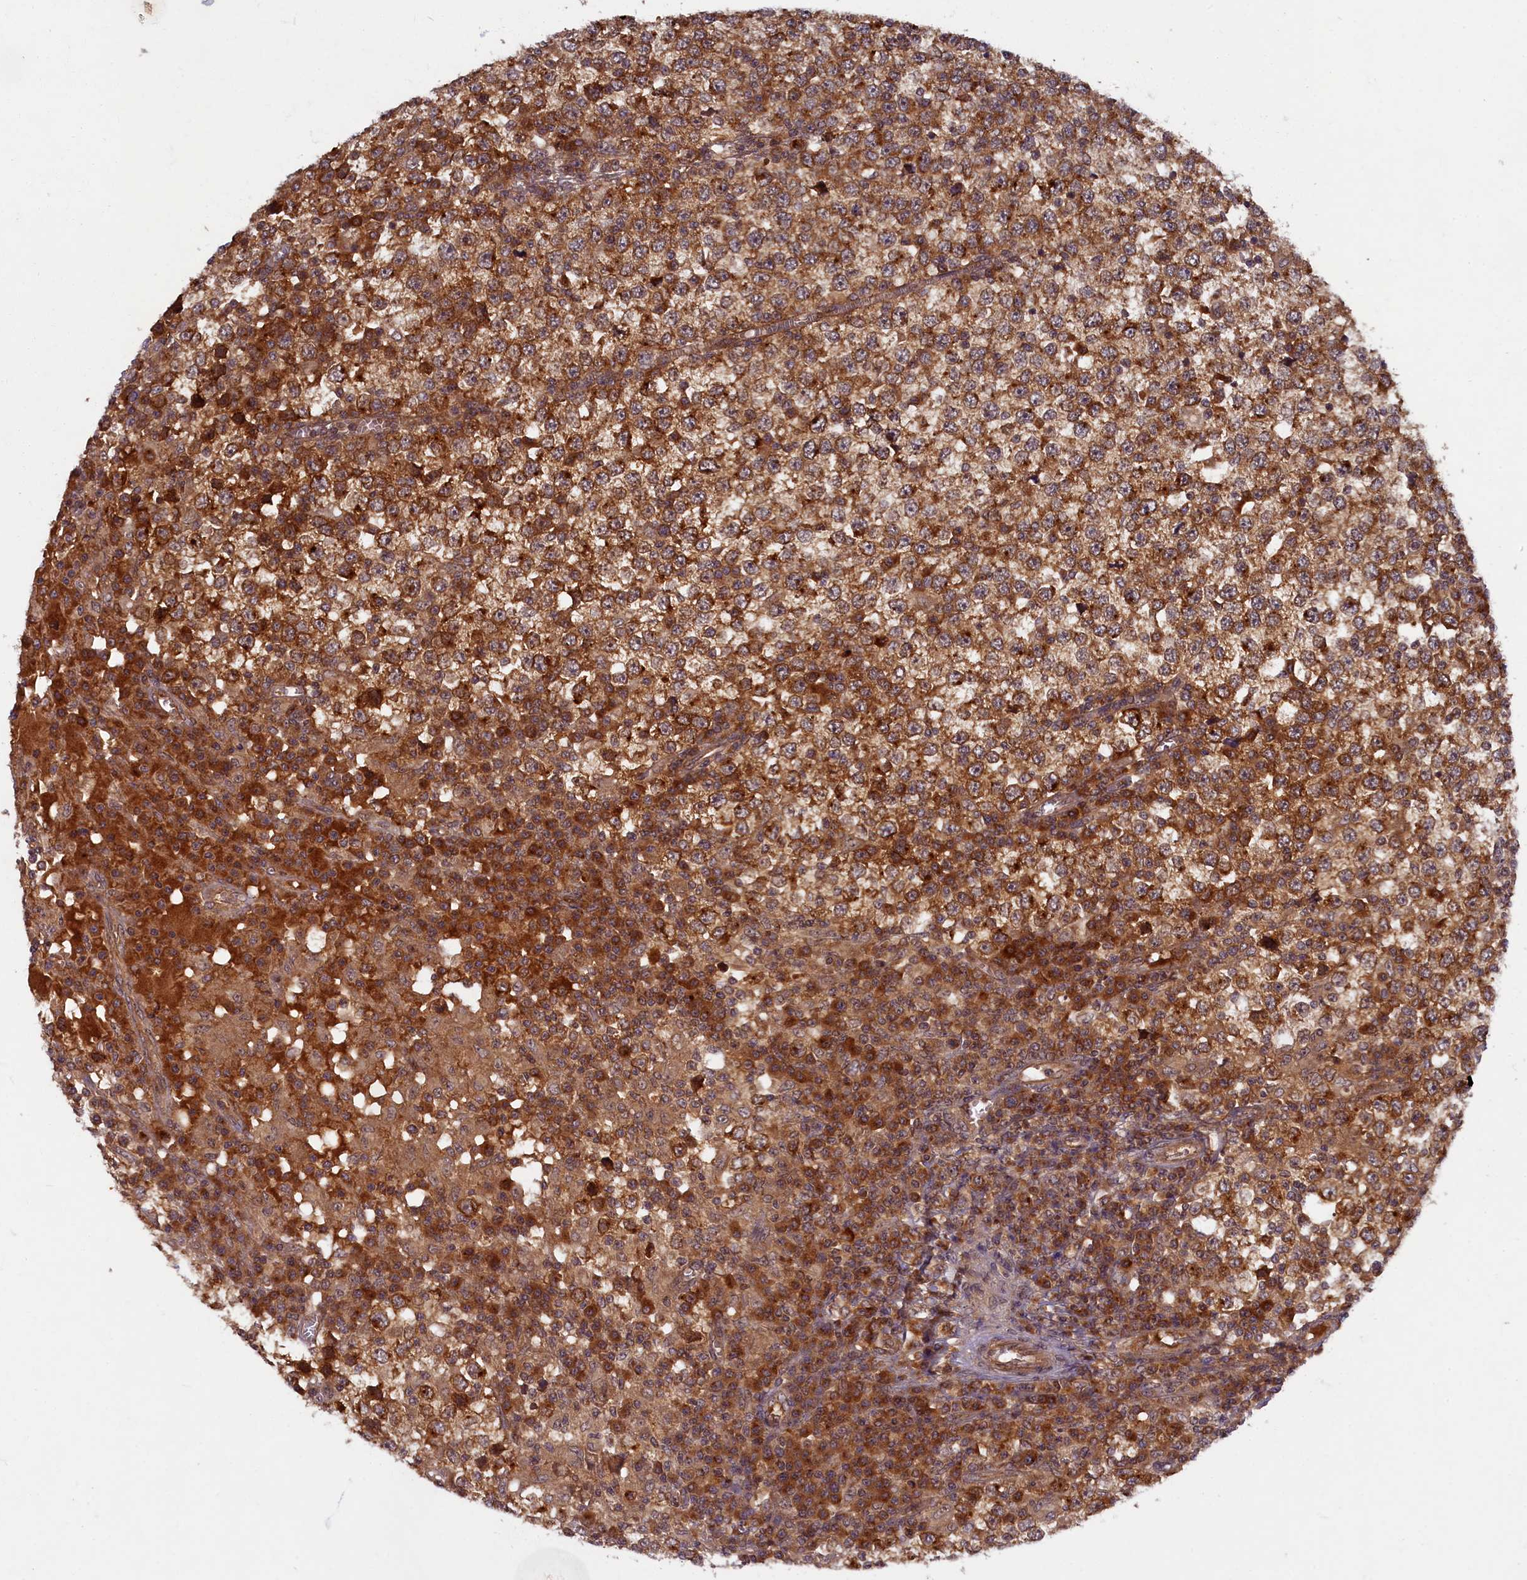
{"staining": {"intensity": "strong", "quantity": ">75%", "location": "cytoplasmic/membranous"}, "tissue": "testis cancer", "cell_type": "Tumor cells", "image_type": "cancer", "snomed": [{"axis": "morphology", "description": "Seminoma, NOS"}, {"axis": "topography", "description": "Testis"}], "caption": "A high-resolution image shows IHC staining of testis cancer (seminoma), which reveals strong cytoplasmic/membranous positivity in approximately >75% of tumor cells. Immunohistochemistry stains the protein in brown and the nuclei are stained blue.", "gene": "BICD1", "patient": {"sex": "male", "age": 65}}